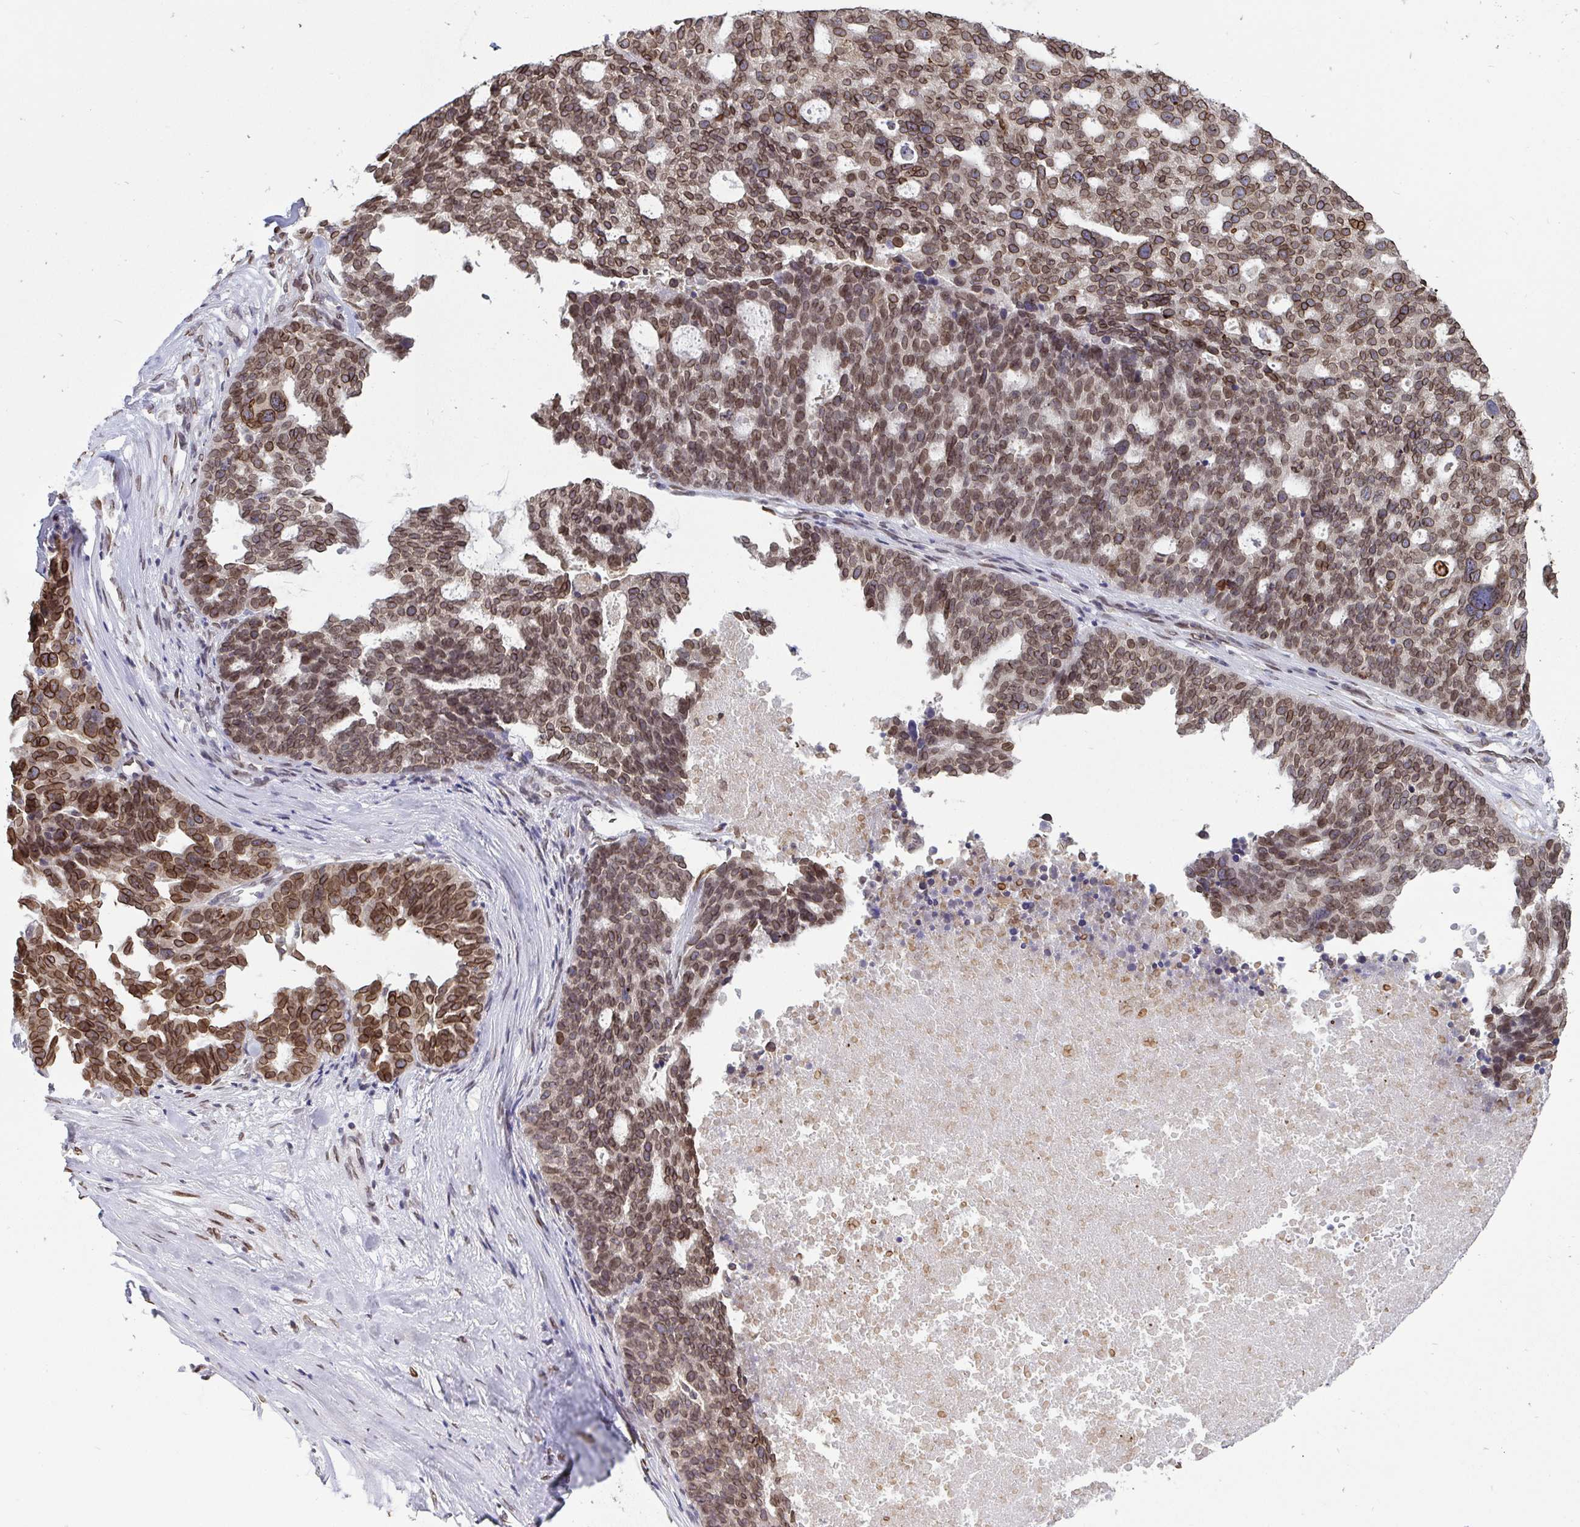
{"staining": {"intensity": "moderate", "quantity": ">75%", "location": "cytoplasmic/membranous,nuclear"}, "tissue": "ovarian cancer", "cell_type": "Tumor cells", "image_type": "cancer", "snomed": [{"axis": "morphology", "description": "Cystadenocarcinoma, serous, NOS"}, {"axis": "topography", "description": "Ovary"}], "caption": "This image reveals ovarian cancer stained with immunohistochemistry (IHC) to label a protein in brown. The cytoplasmic/membranous and nuclear of tumor cells show moderate positivity for the protein. Nuclei are counter-stained blue.", "gene": "EMD", "patient": {"sex": "female", "age": 59}}